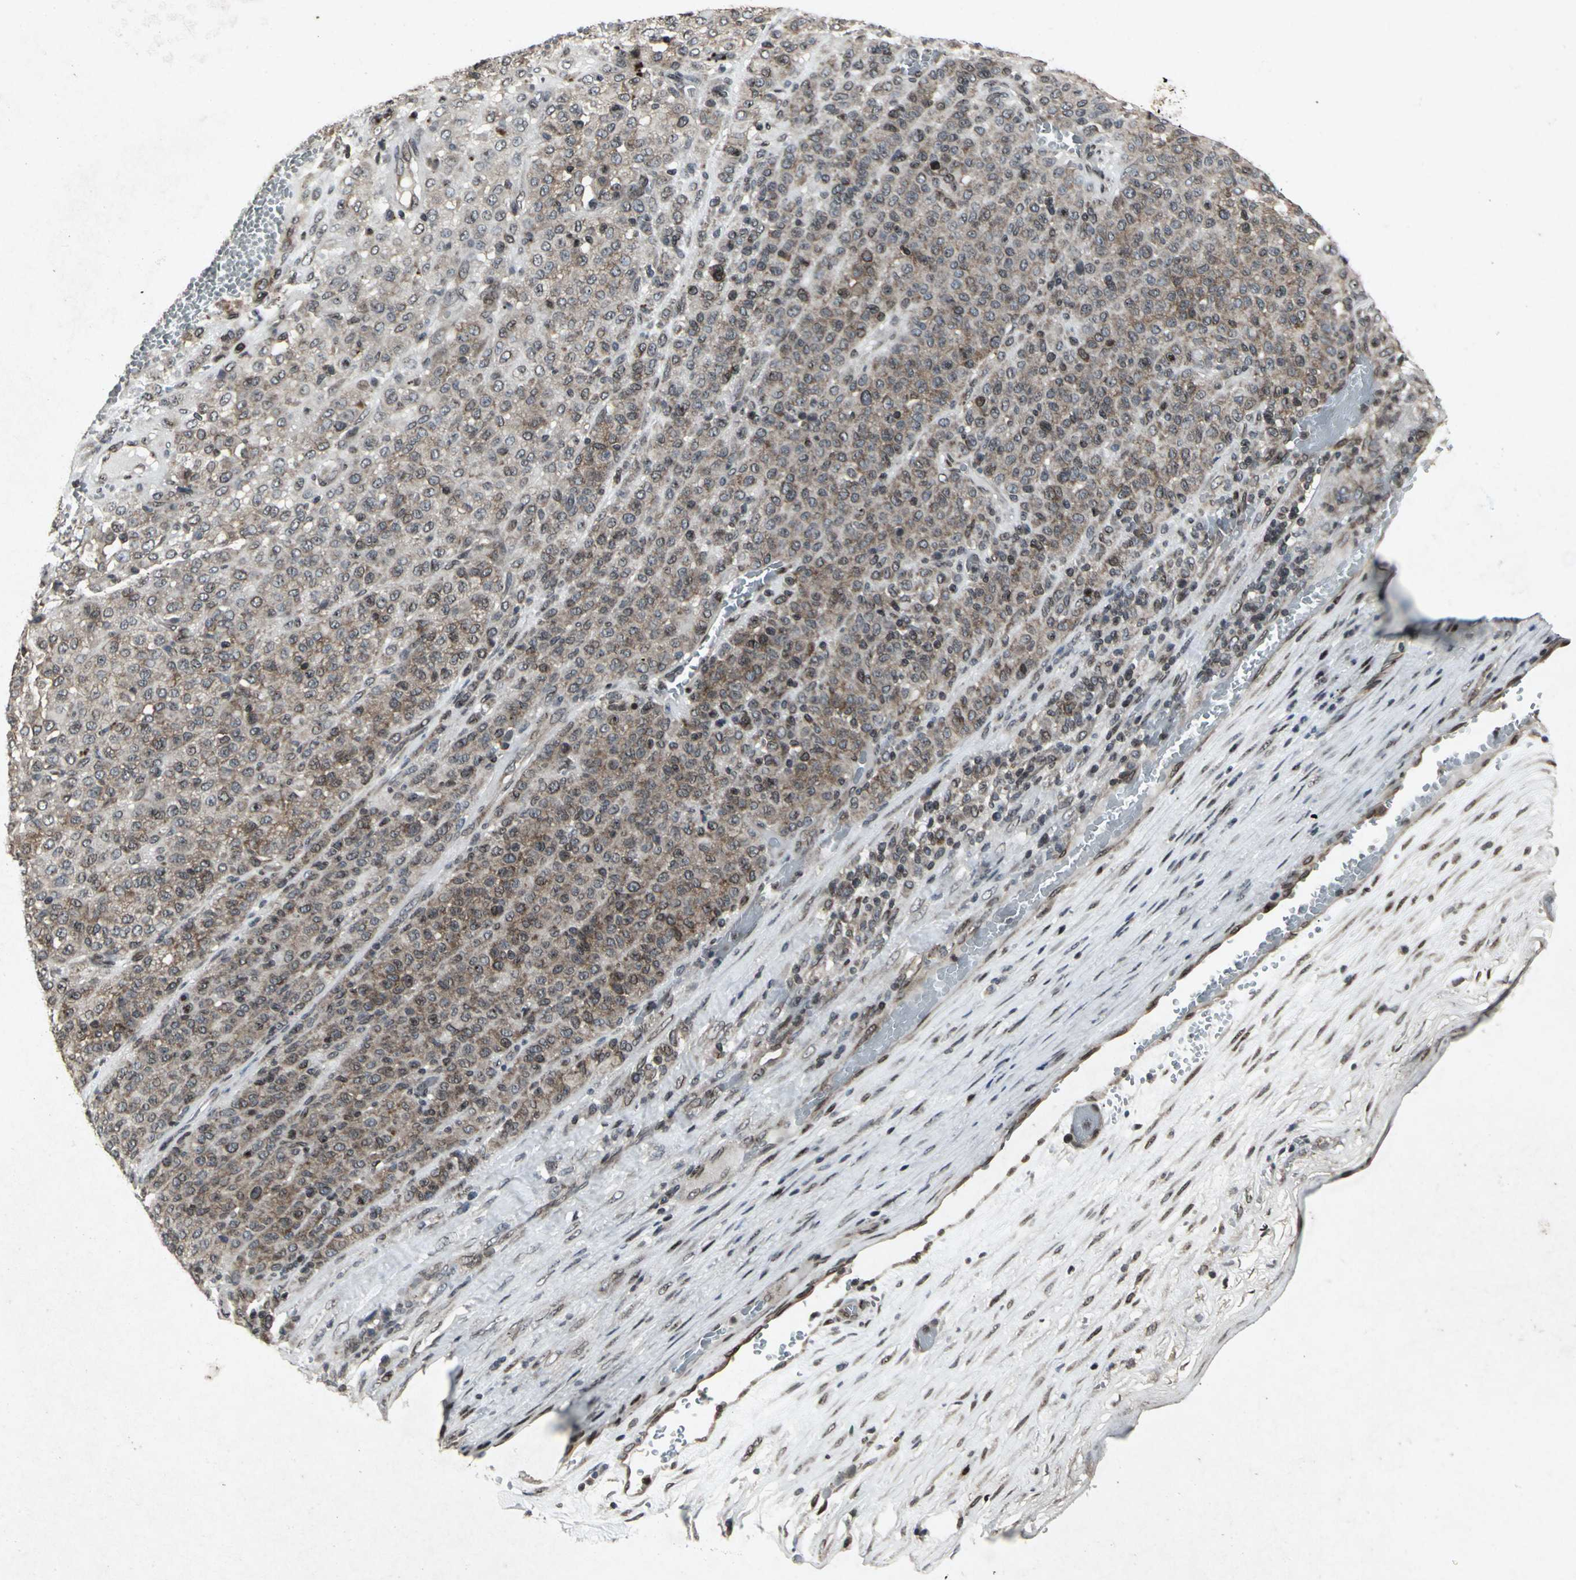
{"staining": {"intensity": "weak", "quantity": ">75%", "location": "cytoplasmic/membranous"}, "tissue": "melanoma", "cell_type": "Tumor cells", "image_type": "cancer", "snomed": [{"axis": "morphology", "description": "Malignant melanoma, Metastatic site"}, {"axis": "topography", "description": "Pancreas"}], "caption": "IHC photomicrograph of human malignant melanoma (metastatic site) stained for a protein (brown), which demonstrates low levels of weak cytoplasmic/membranous positivity in approximately >75% of tumor cells.", "gene": "SH2B3", "patient": {"sex": "female", "age": 30}}